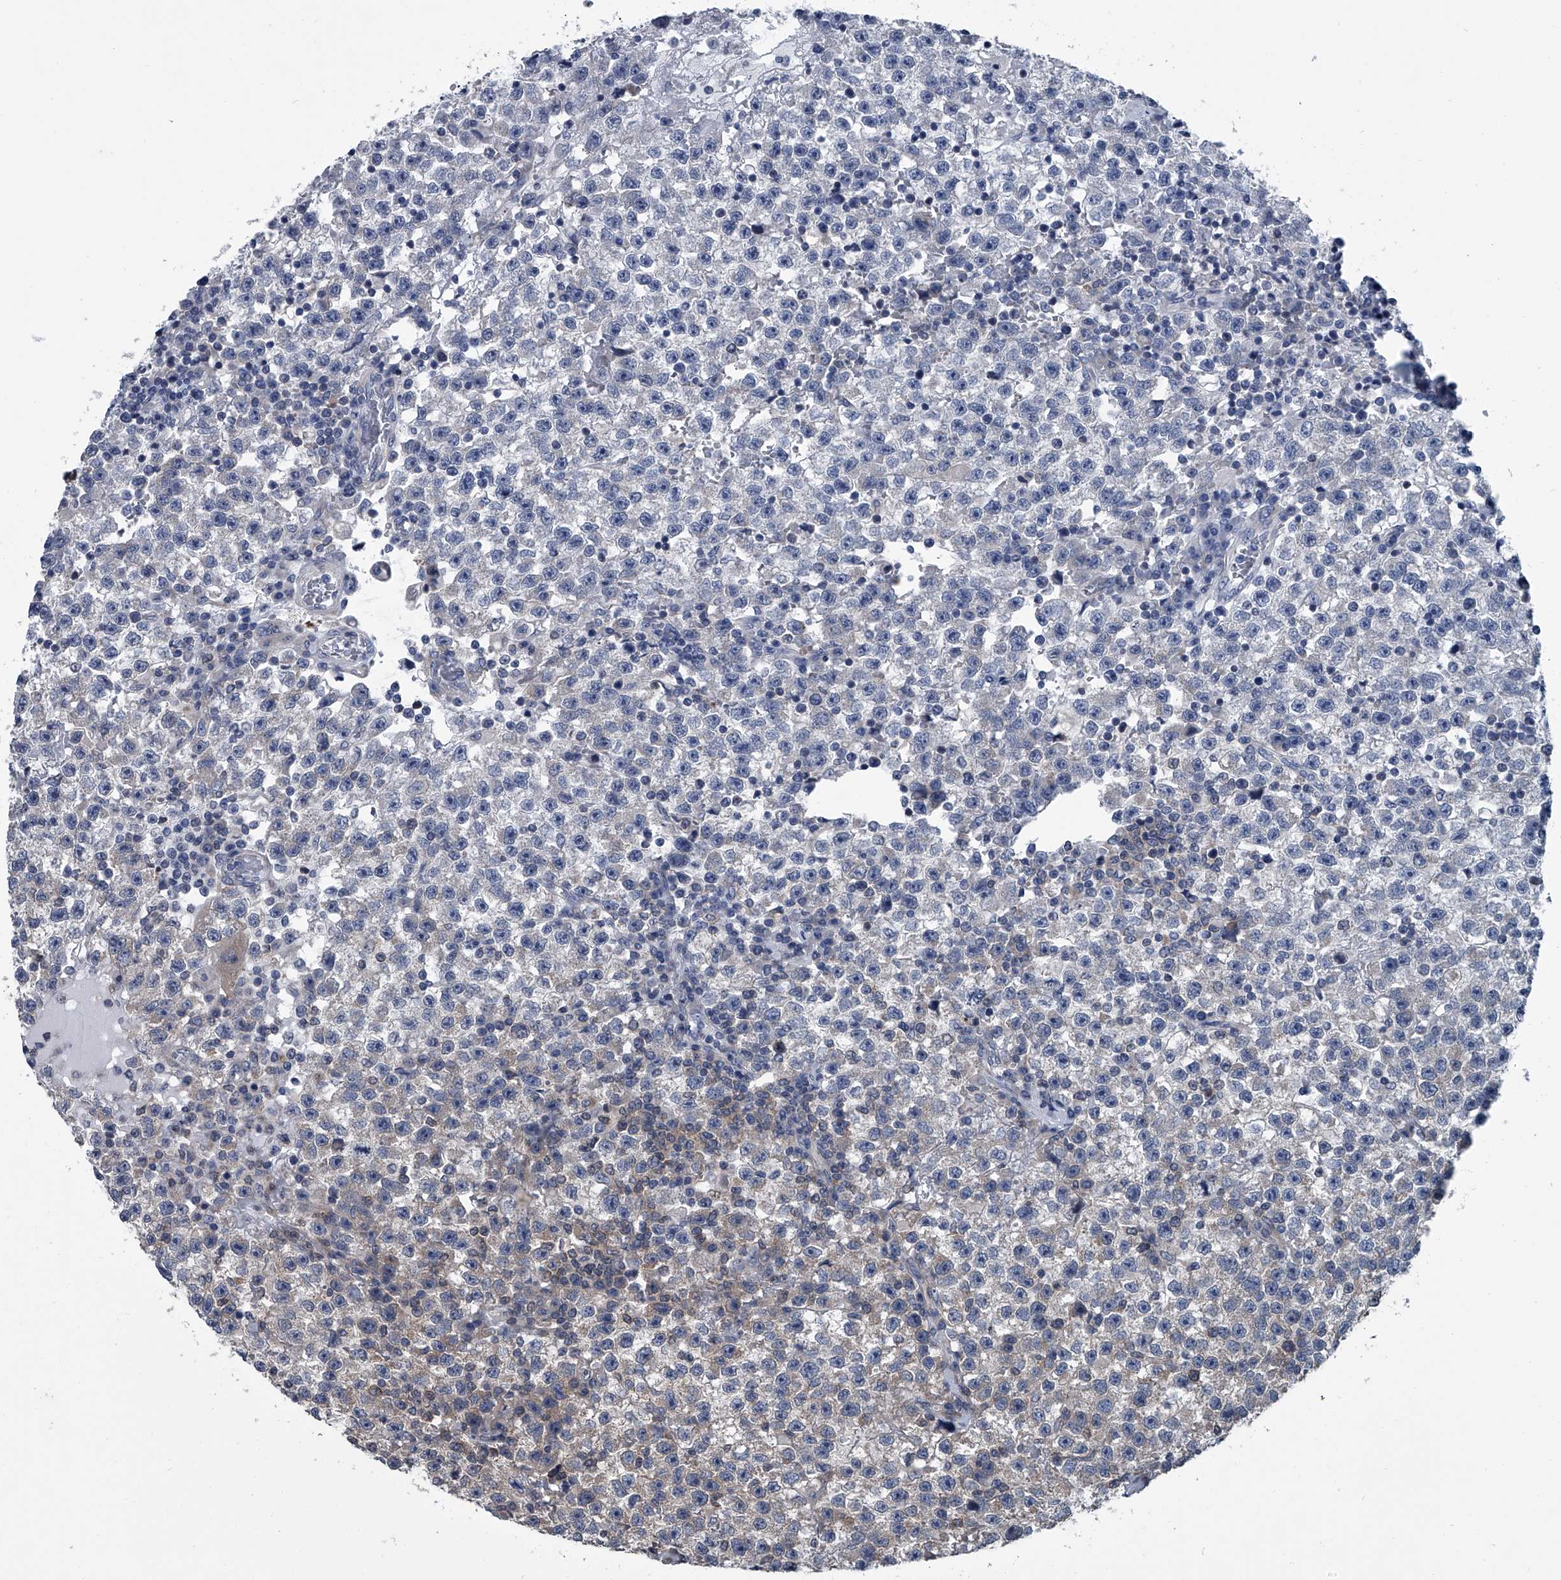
{"staining": {"intensity": "weak", "quantity": "<25%", "location": "cytoplasmic/membranous"}, "tissue": "testis cancer", "cell_type": "Tumor cells", "image_type": "cancer", "snomed": [{"axis": "morphology", "description": "Seminoma, NOS"}, {"axis": "topography", "description": "Testis"}], "caption": "A photomicrograph of testis cancer (seminoma) stained for a protein reveals no brown staining in tumor cells.", "gene": "PPP2R5D", "patient": {"sex": "male", "age": 22}}